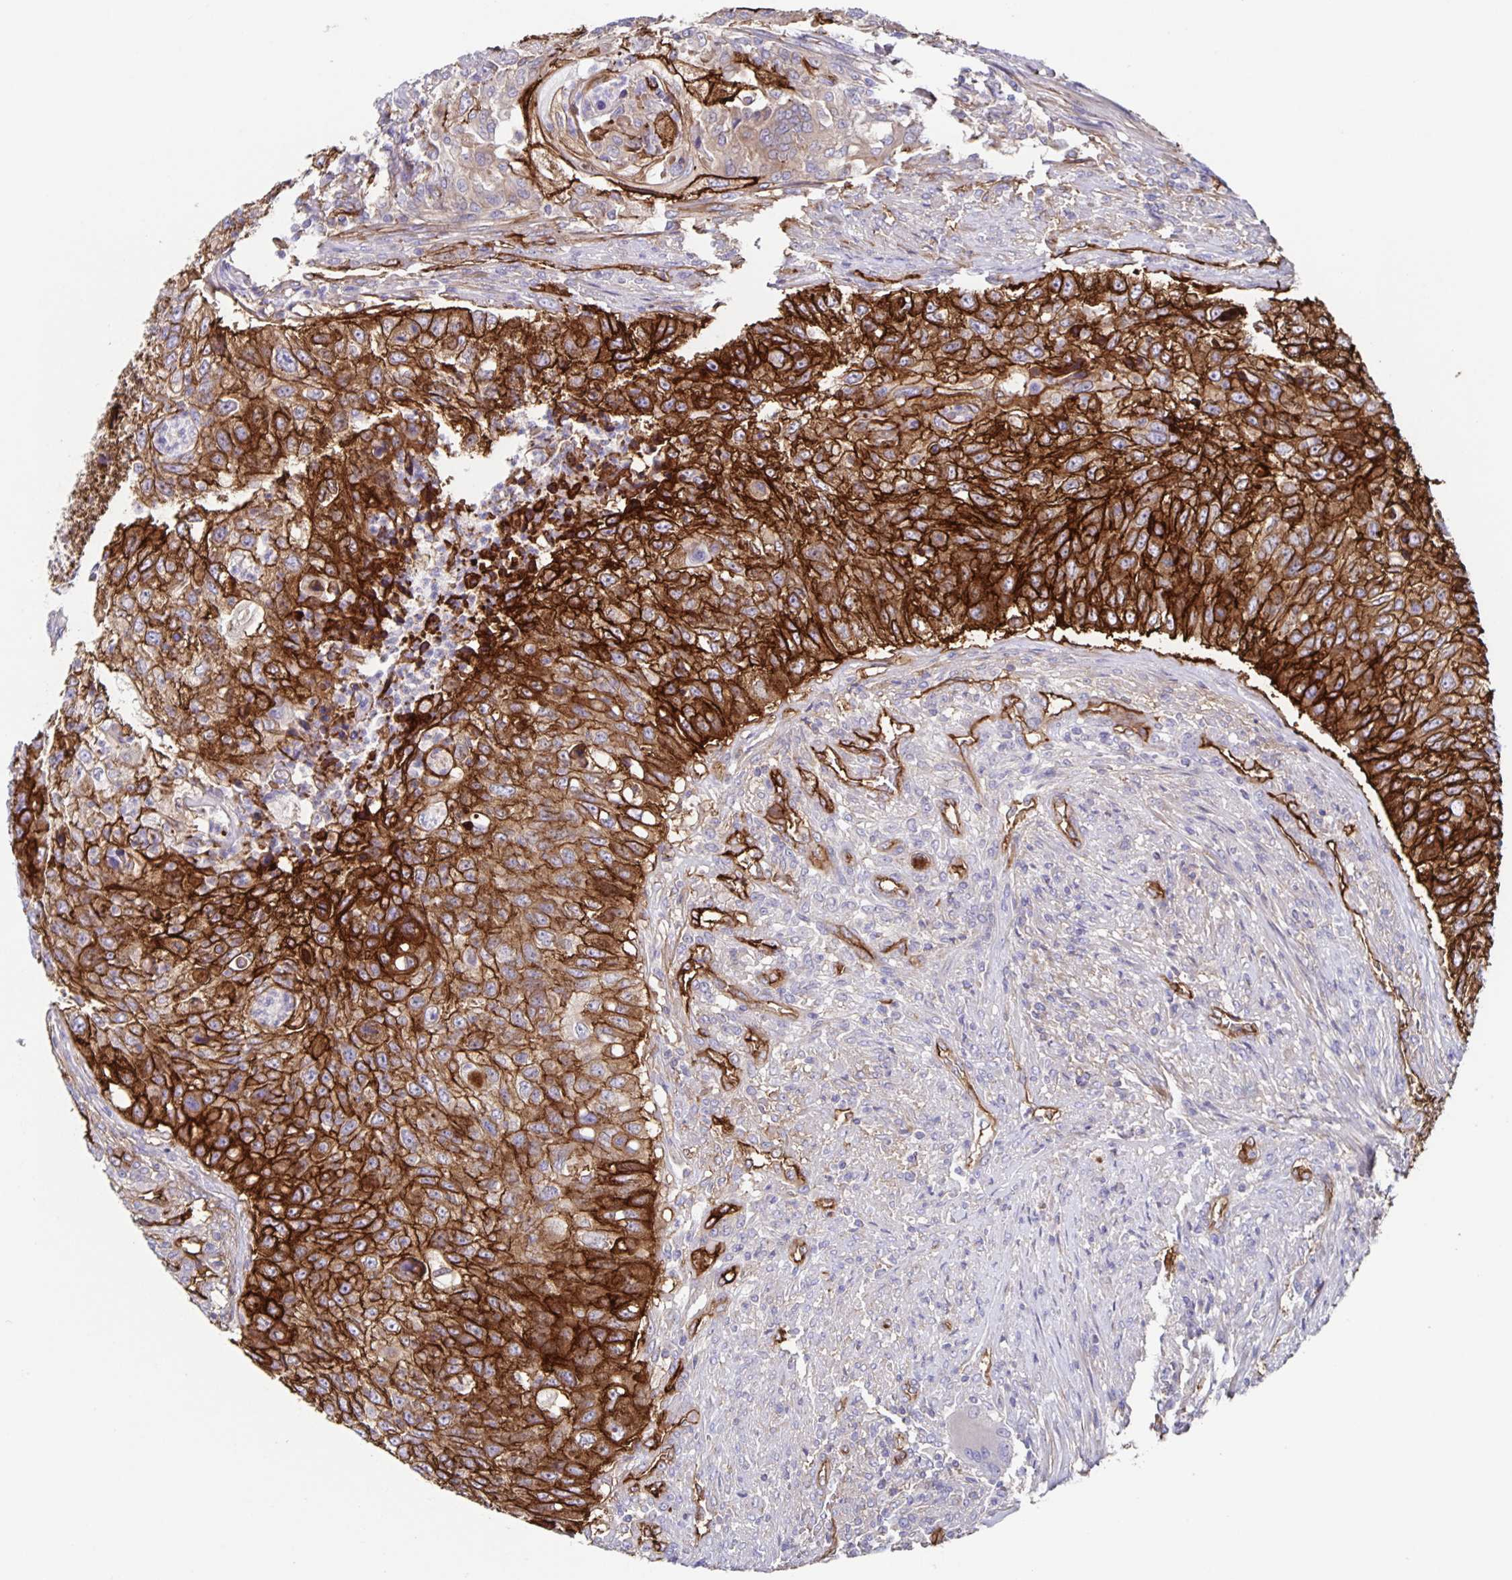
{"staining": {"intensity": "strong", "quantity": ">75%", "location": "cytoplasmic/membranous"}, "tissue": "urothelial cancer", "cell_type": "Tumor cells", "image_type": "cancer", "snomed": [{"axis": "morphology", "description": "Urothelial carcinoma, High grade"}, {"axis": "topography", "description": "Urinary bladder"}], "caption": "Immunohistochemistry photomicrograph of neoplastic tissue: human high-grade urothelial carcinoma stained using immunohistochemistry exhibits high levels of strong protein expression localized specifically in the cytoplasmic/membranous of tumor cells, appearing as a cytoplasmic/membranous brown color.", "gene": "ITGA2", "patient": {"sex": "female", "age": 60}}